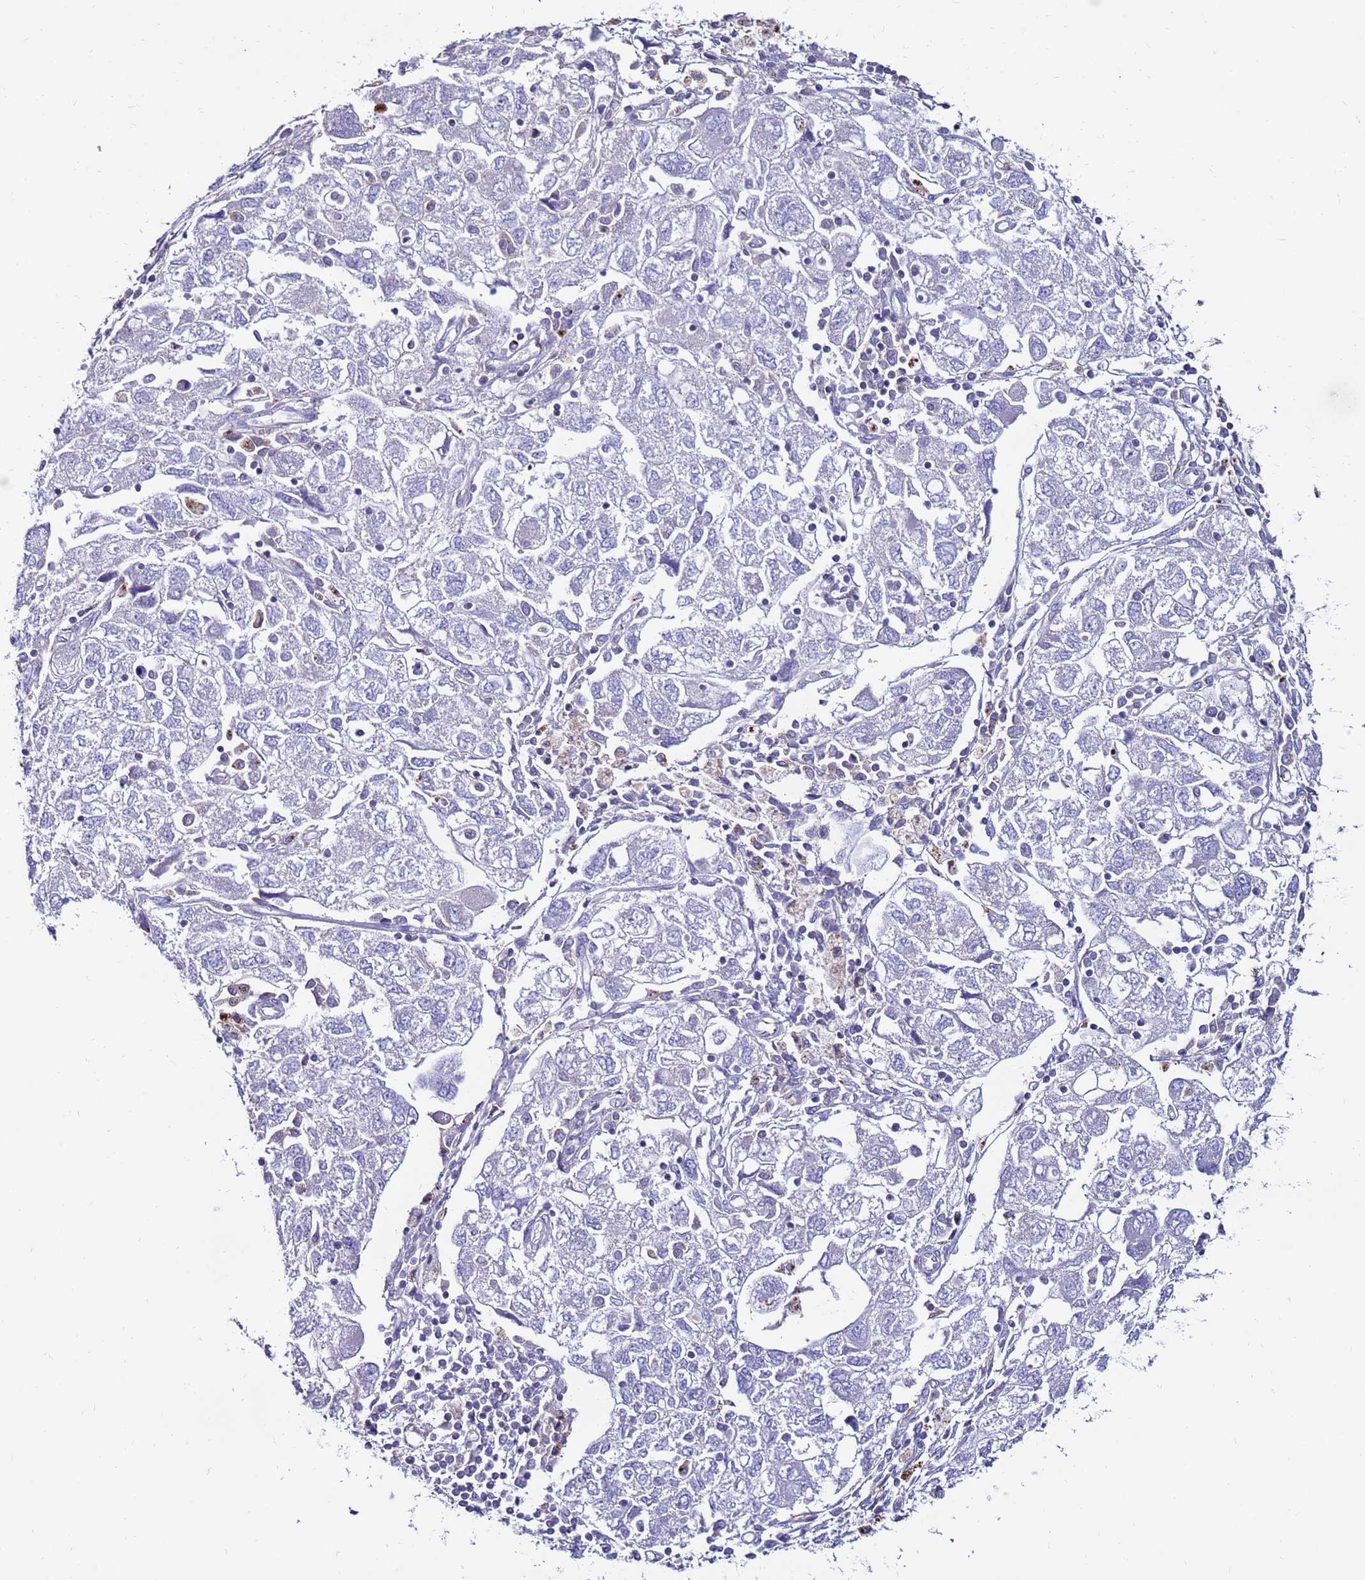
{"staining": {"intensity": "negative", "quantity": "none", "location": "none"}, "tissue": "ovarian cancer", "cell_type": "Tumor cells", "image_type": "cancer", "snomed": [{"axis": "morphology", "description": "Carcinoma, NOS"}, {"axis": "morphology", "description": "Cystadenocarcinoma, serous, NOS"}, {"axis": "topography", "description": "Ovary"}], "caption": "Ovarian cancer (carcinoma) stained for a protein using immunohistochemistry exhibits no staining tumor cells.", "gene": "CLEC4M", "patient": {"sex": "female", "age": 69}}